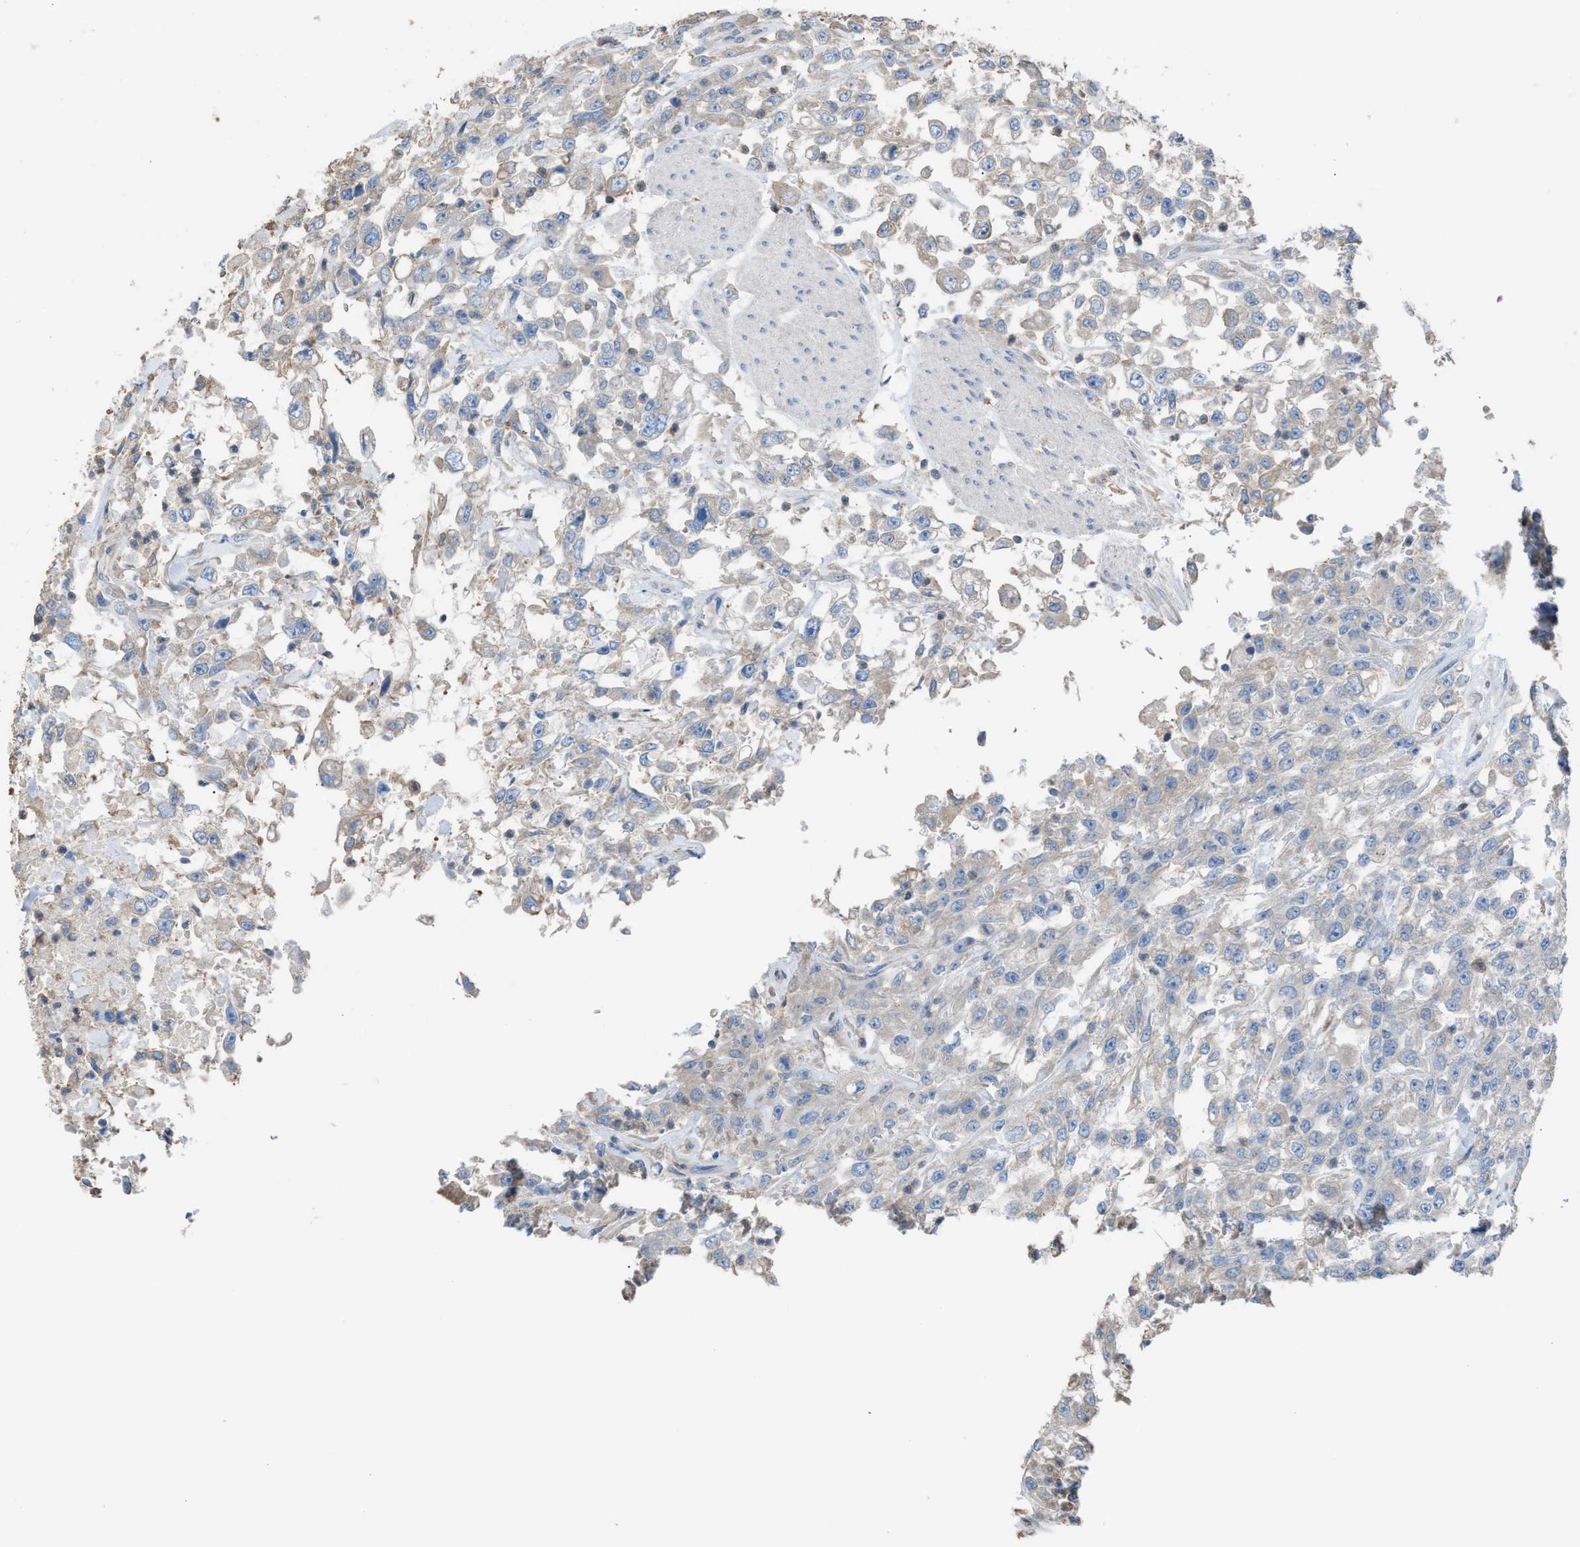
{"staining": {"intensity": "weak", "quantity": "<25%", "location": "cytoplasmic/membranous"}, "tissue": "urothelial cancer", "cell_type": "Tumor cells", "image_type": "cancer", "snomed": [{"axis": "morphology", "description": "Urothelial carcinoma, High grade"}, {"axis": "topography", "description": "Urinary bladder"}], "caption": "The photomicrograph shows no staining of tumor cells in urothelial cancer.", "gene": "NQO2", "patient": {"sex": "male", "age": 46}}